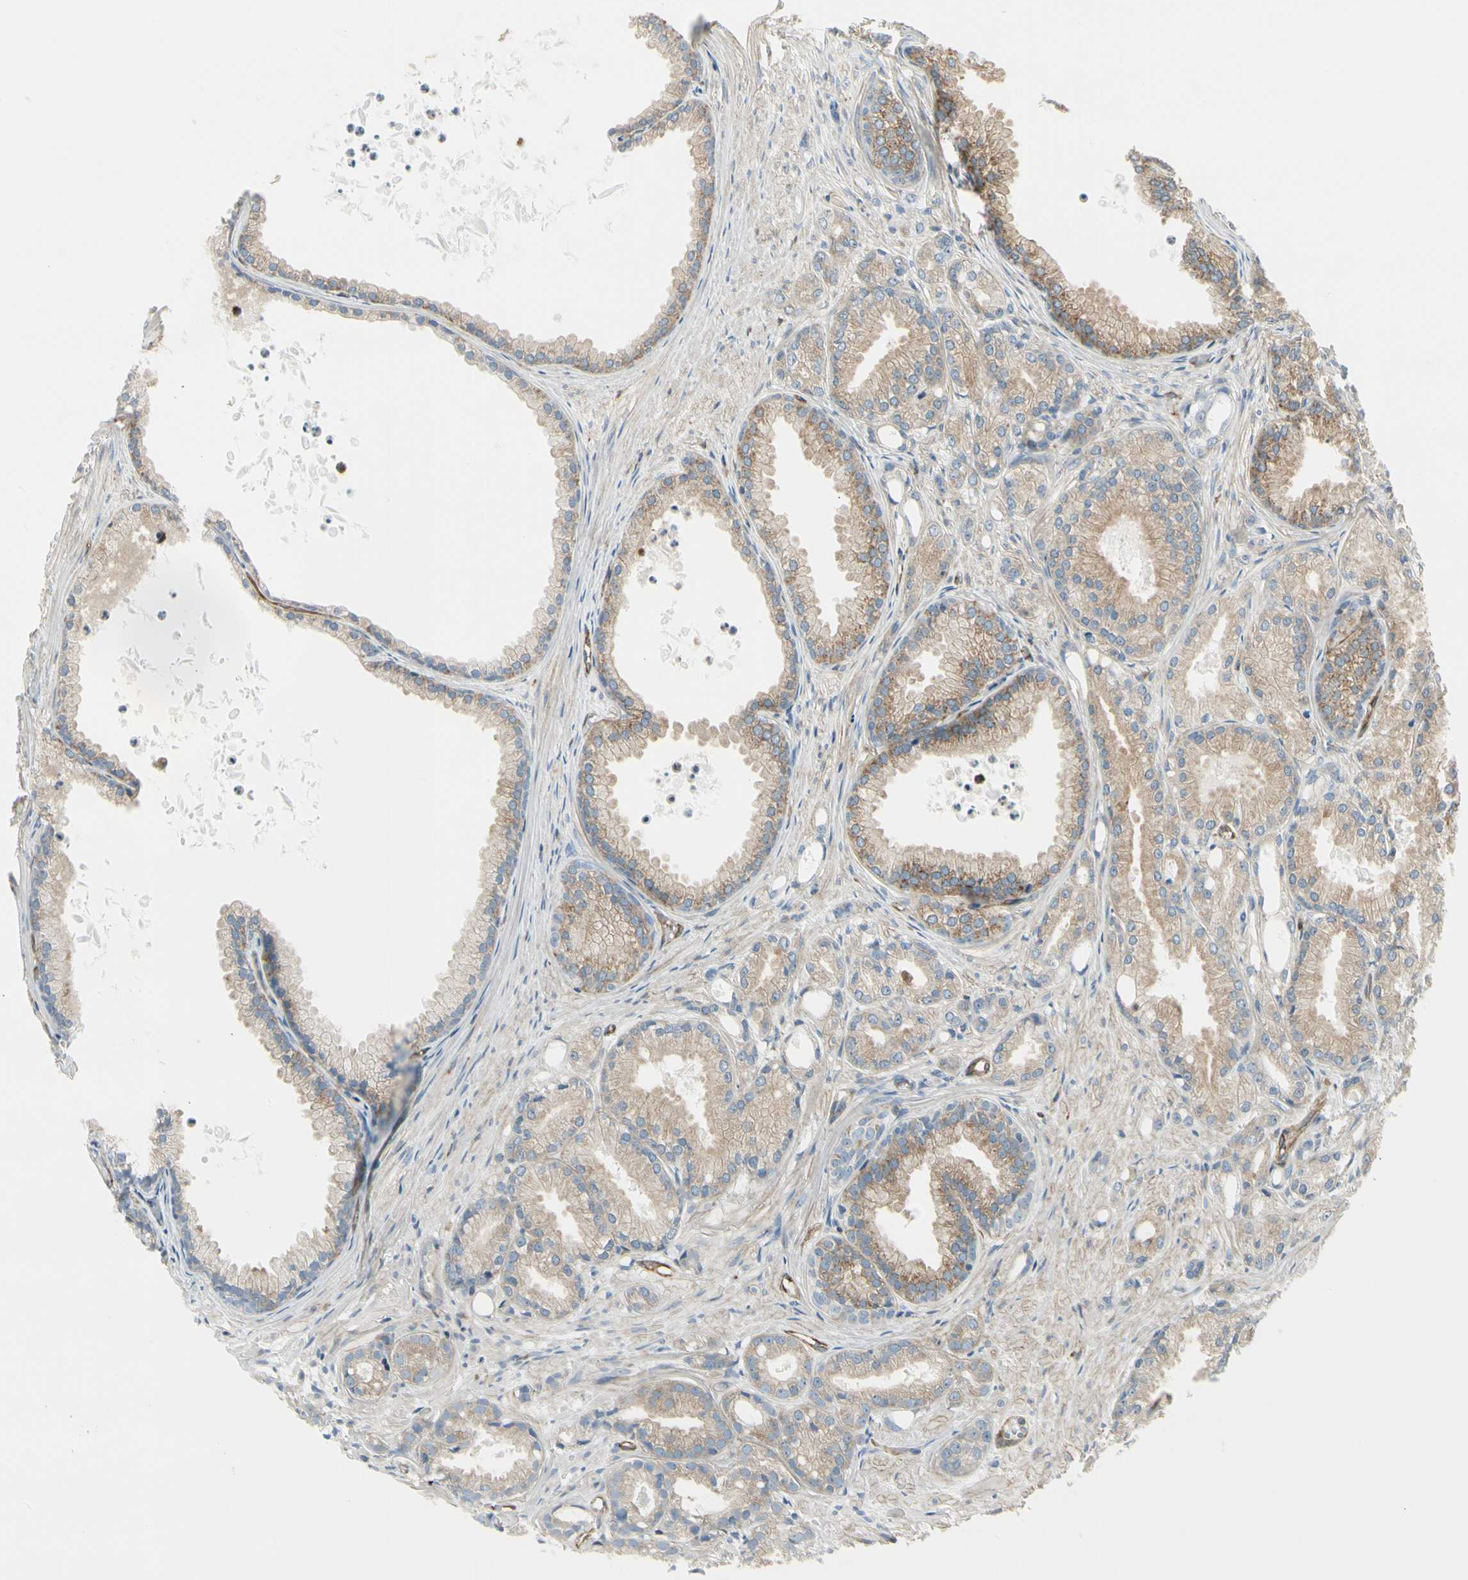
{"staining": {"intensity": "weak", "quantity": ">75%", "location": "cytoplasmic/membranous"}, "tissue": "prostate cancer", "cell_type": "Tumor cells", "image_type": "cancer", "snomed": [{"axis": "morphology", "description": "Adenocarcinoma, Low grade"}, {"axis": "topography", "description": "Prostate"}], "caption": "A high-resolution photomicrograph shows immunohistochemistry (IHC) staining of prostate cancer (adenocarcinoma (low-grade)), which shows weak cytoplasmic/membranous positivity in approximately >75% of tumor cells.", "gene": "ATP6V1B2", "patient": {"sex": "male", "age": 72}}